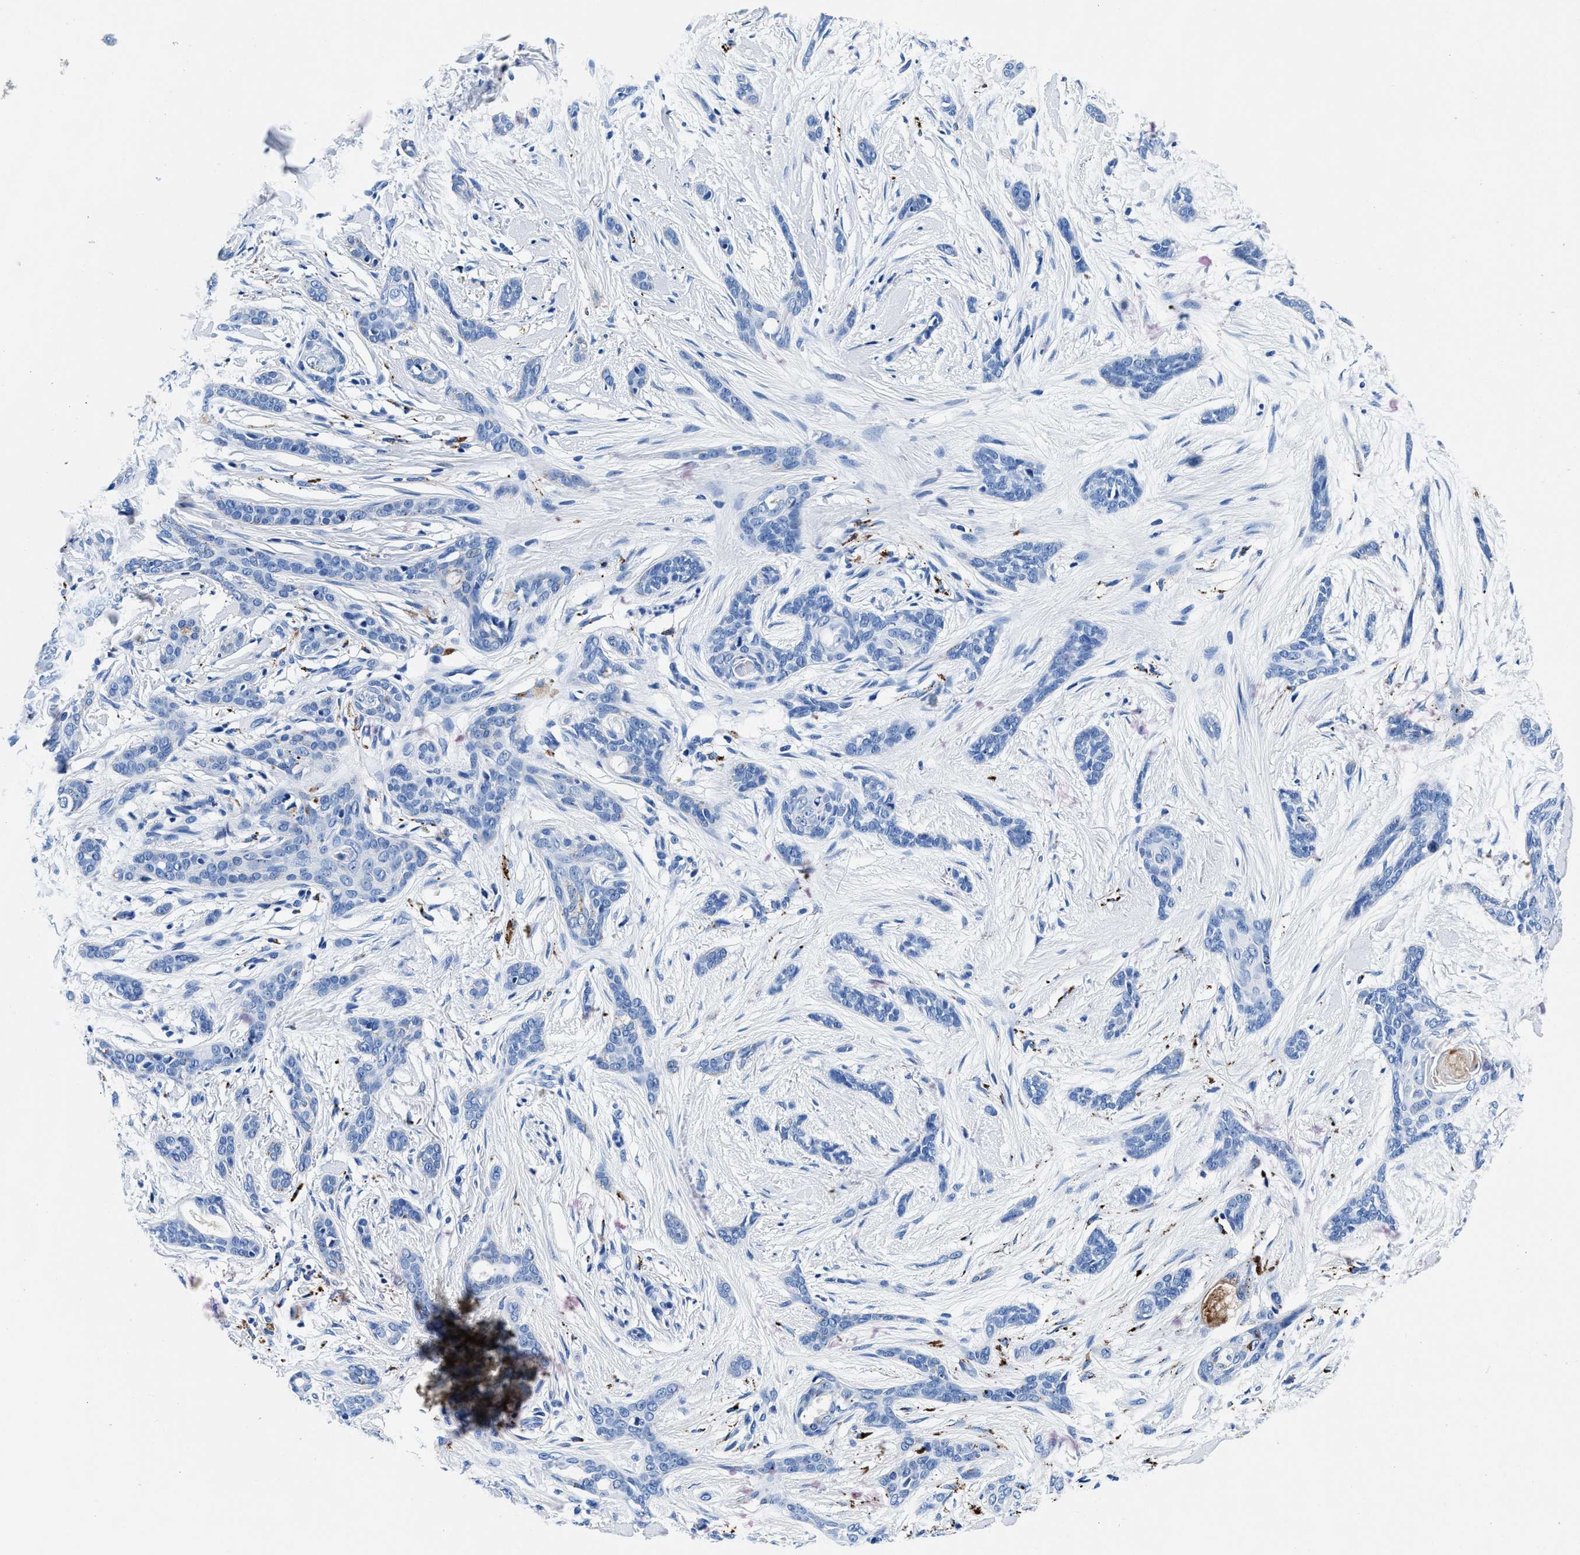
{"staining": {"intensity": "negative", "quantity": "none", "location": "none"}, "tissue": "skin cancer", "cell_type": "Tumor cells", "image_type": "cancer", "snomed": [{"axis": "morphology", "description": "Basal cell carcinoma"}, {"axis": "morphology", "description": "Adnexal tumor, benign"}, {"axis": "topography", "description": "Skin"}], "caption": "DAB immunohistochemical staining of human skin cancer (benign adnexal tumor) displays no significant expression in tumor cells. The staining was performed using DAB to visualize the protein expression in brown, while the nuclei were stained in blue with hematoxylin (Magnification: 20x).", "gene": "OR14K1", "patient": {"sex": "female", "age": 42}}